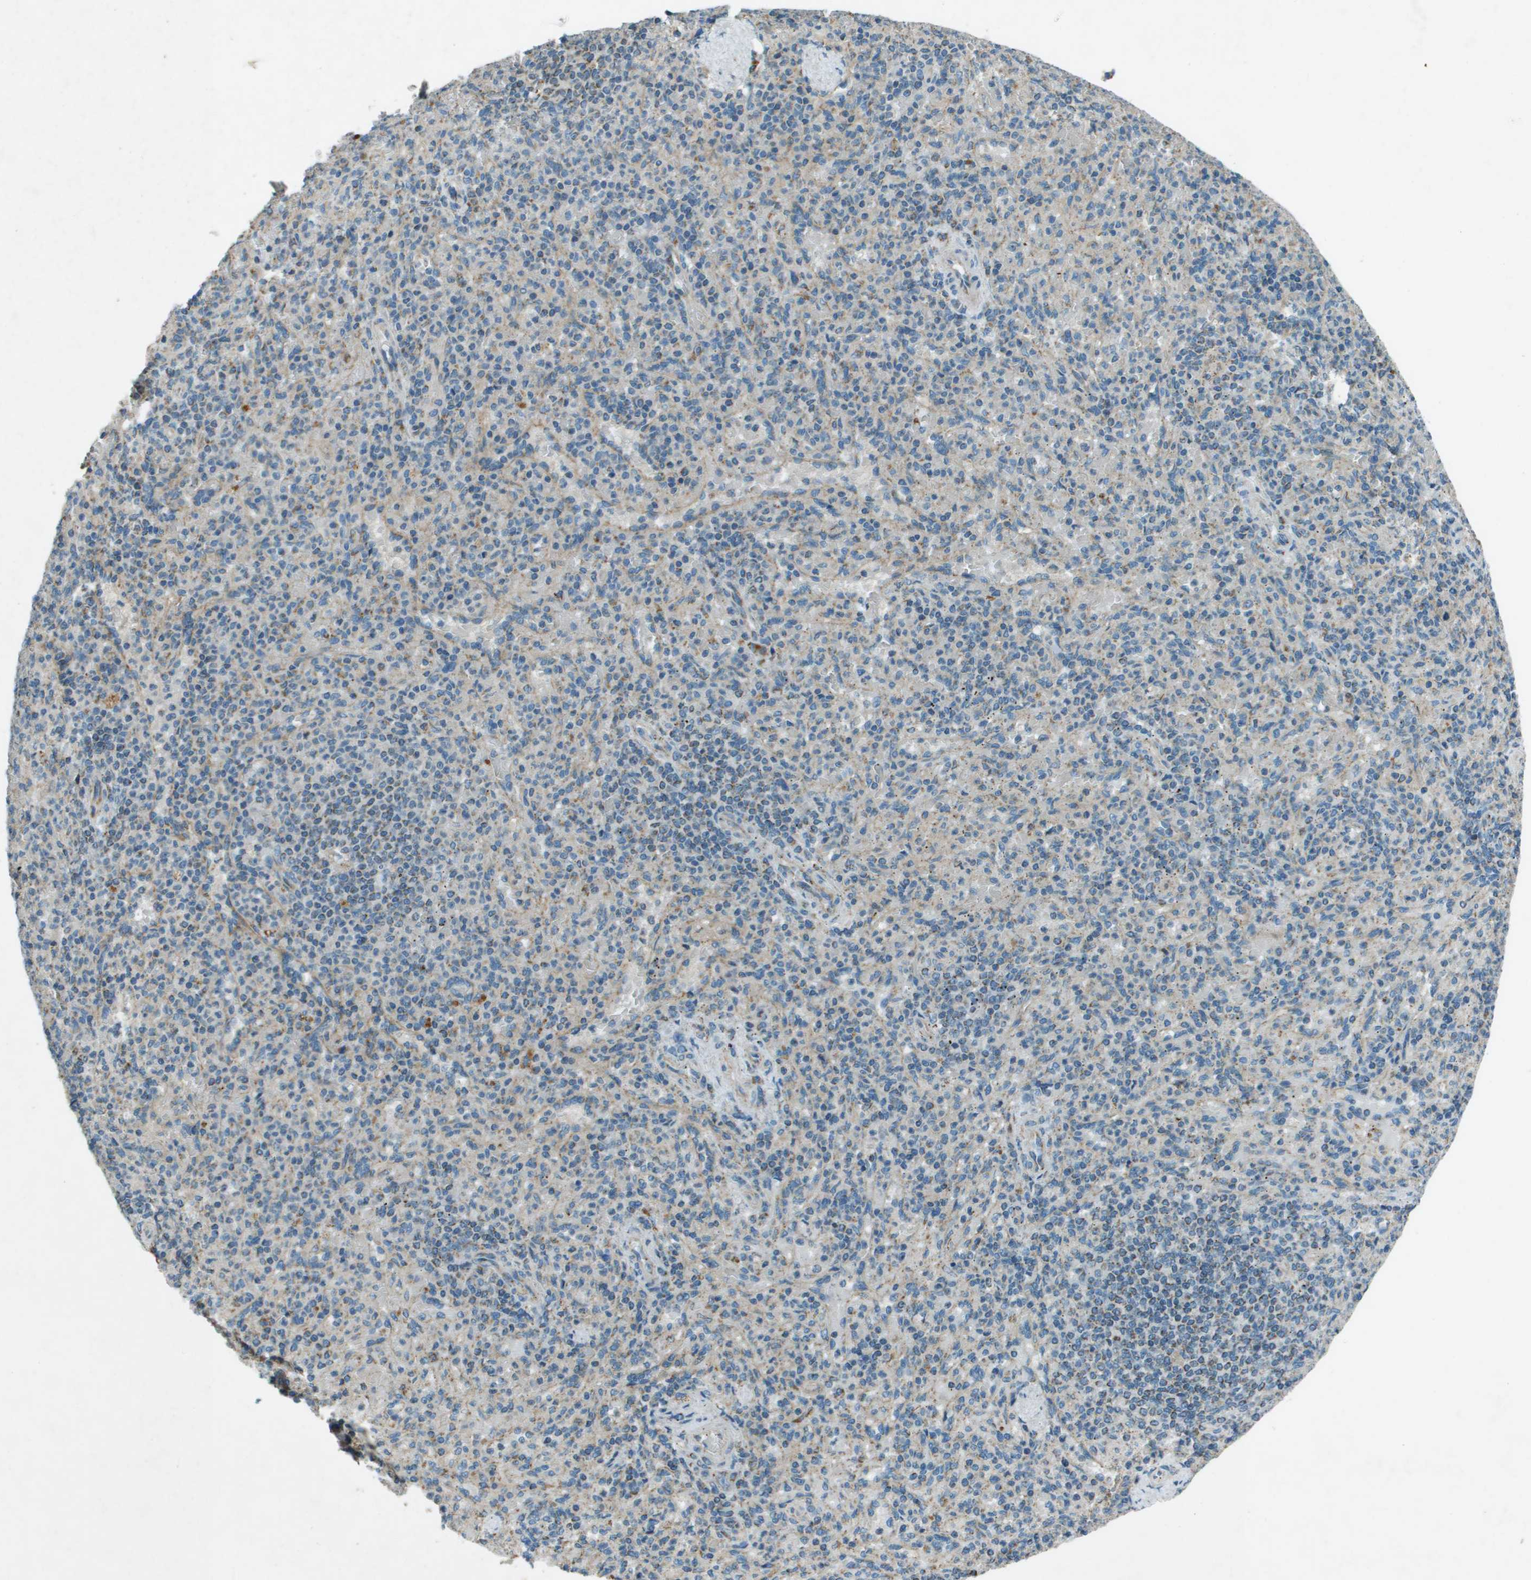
{"staining": {"intensity": "weak", "quantity": "25%-75%", "location": "cytoplasmic/membranous"}, "tissue": "spleen", "cell_type": "Cells in red pulp", "image_type": "normal", "snomed": [{"axis": "morphology", "description": "Normal tissue, NOS"}, {"axis": "topography", "description": "Spleen"}], "caption": "Brown immunohistochemical staining in normal spleen reveals weak cytoplasmic/membranous positivity in about 25%-75% of cells in red pulp. (Stains: DAB in brown, nuclei in blue, Microscopy: brightfield microscopy at high magnification).", "gene": "MIGA1", "patient": {"sex": "female", "age": 74}}